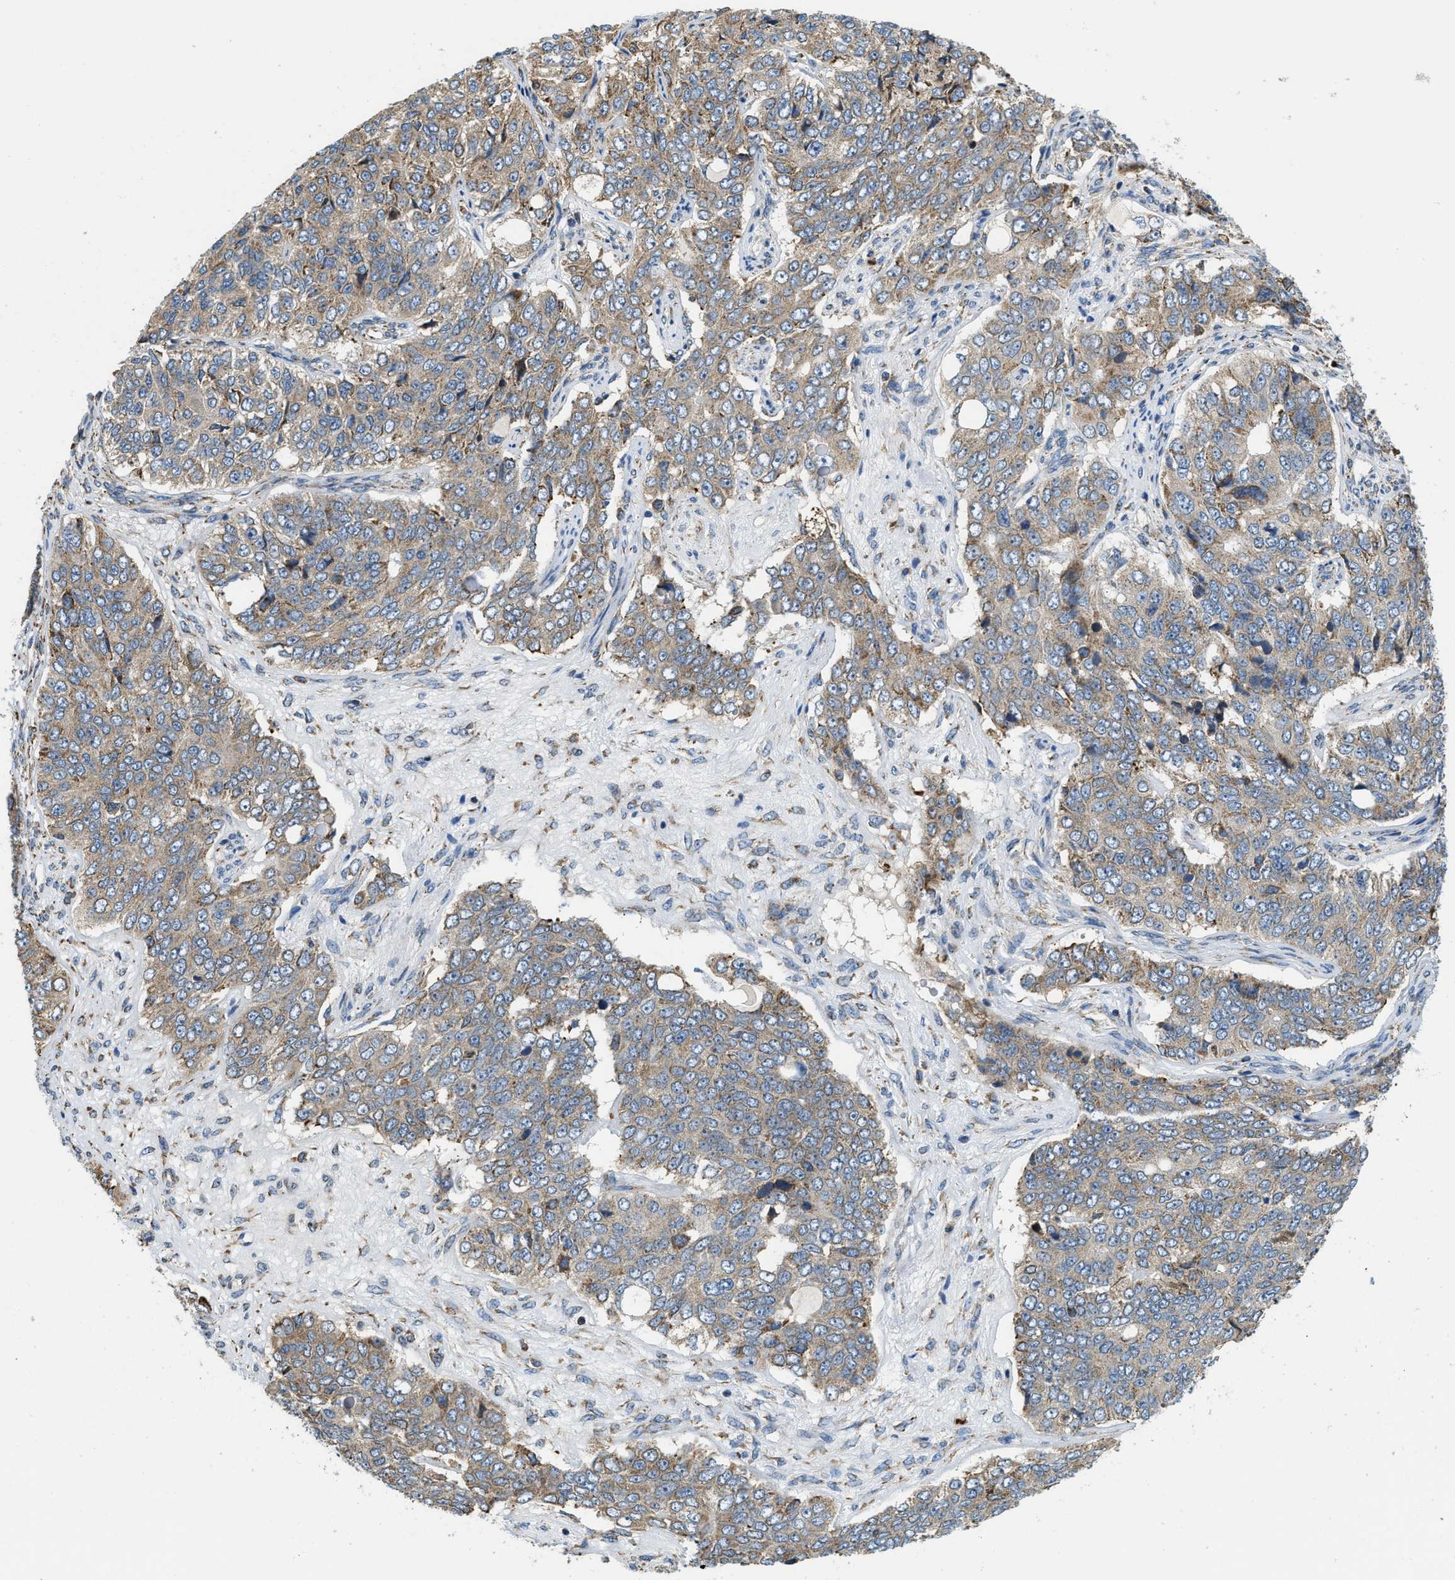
{"staining": {"intensity": "weak", "quantity": ">75%", "location": "cytoplasmic/membranous"}, "tissue": "ovarian cancer", "cell_type": "Tumor cells", "image_type": "cancer", "snomed": [{"axis": "morphology", "description": "Carcinoma, endometroid"}, {"axis": "topography", "description": "Ovary"}], "caption": "Immunohistochemical staining of human ovarian cancer displays weak cytoplasmic/membranous protein staining in about >75% of tumor cells.", "gene": "CSPG4", "patient": {"sex": "female", "age": 51}}